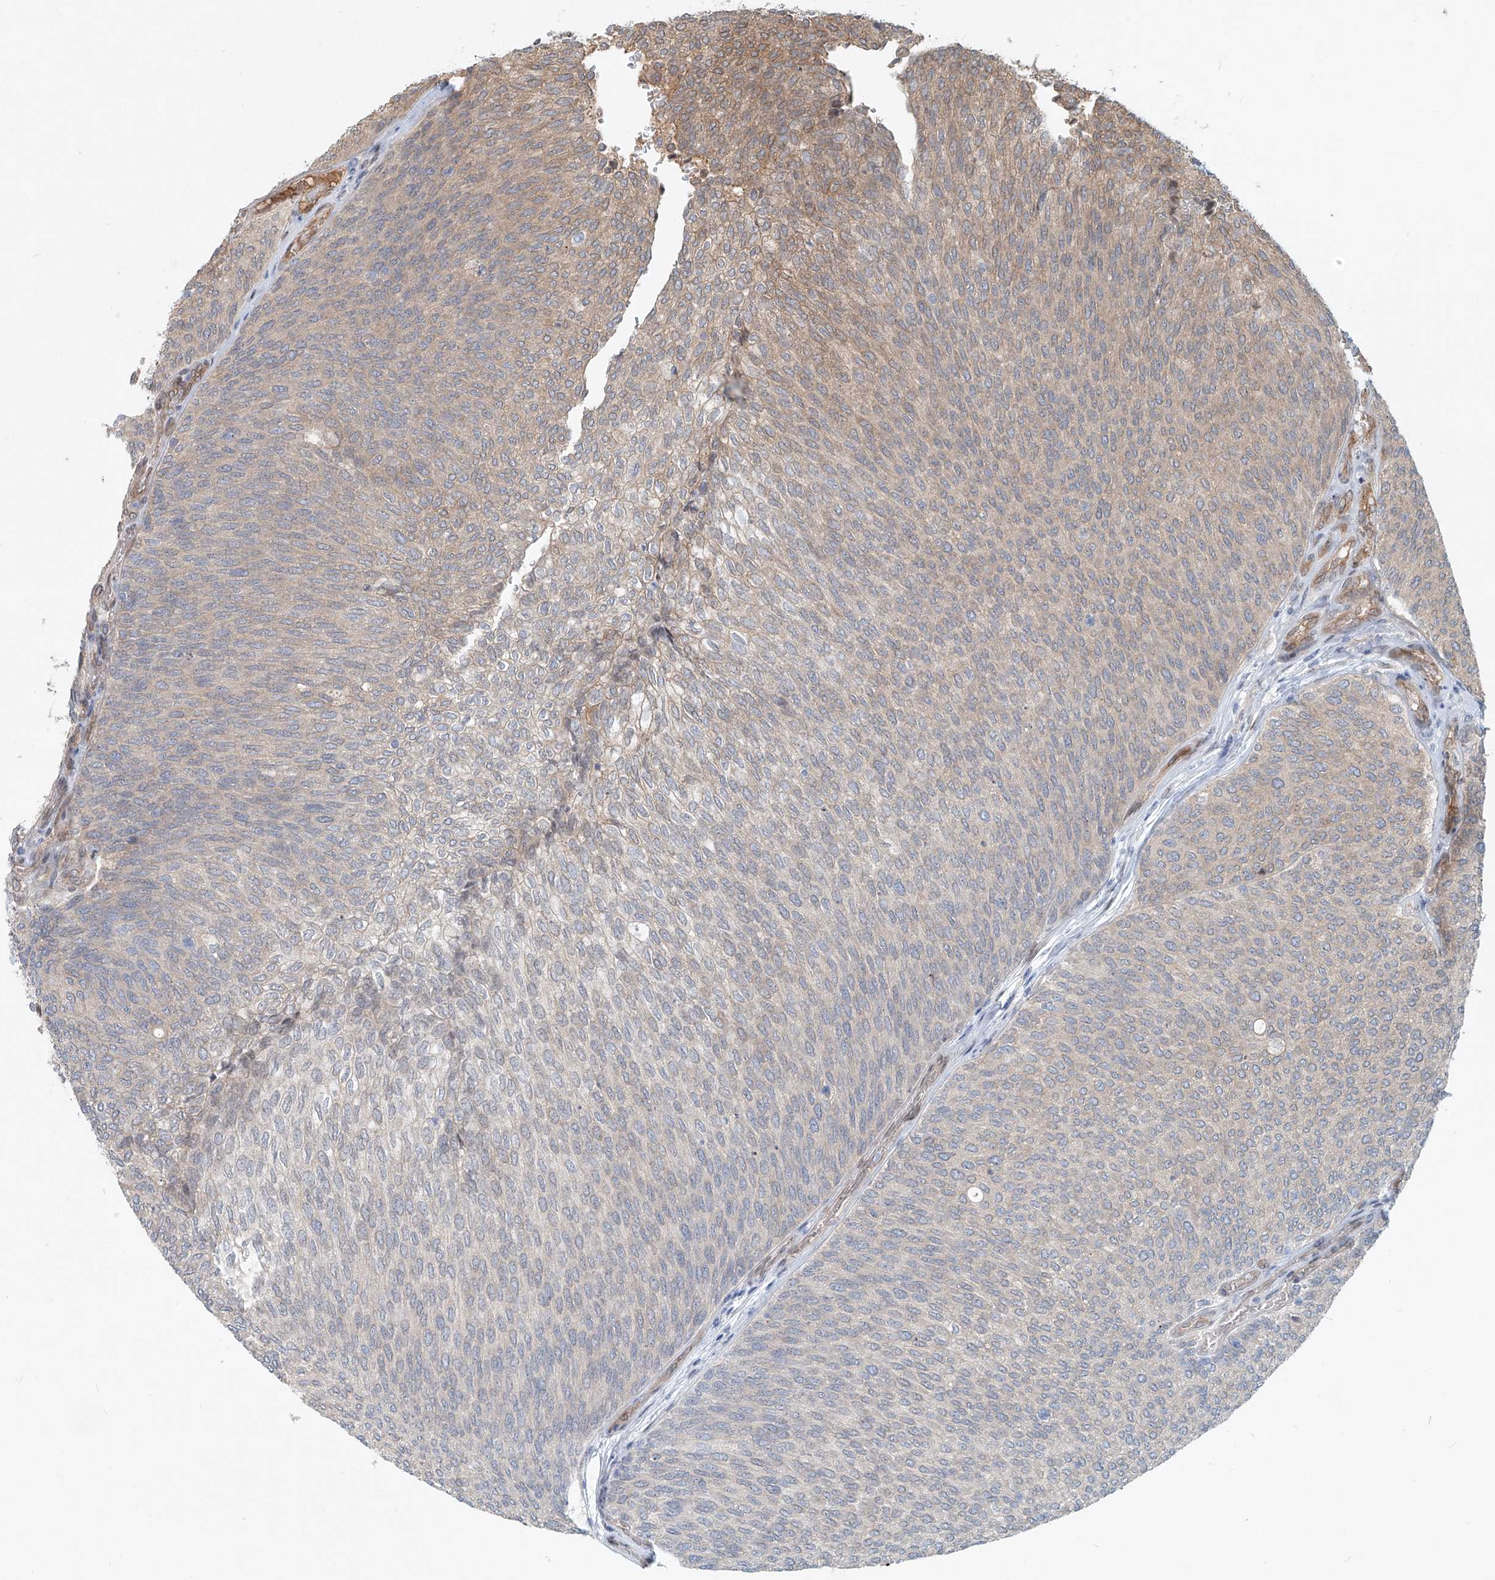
{"staining": {"intensity": "weak", "quantity": "<25%", "location": "cytoplasmic/membranous"}, "tissue": "urothelial cancer", "cell_type": "Tumor cells", "image_type": "cancer", "snomed": [{"axis": "morphology", "description": "Urothelial carcinoma, Low grade"}, {"axis": "topography", "description": "Urinary bladder"}], "caption": "Immunohistochemistry histopathology image of human urothelial cancer stained for a protein (brown), which shows no staining in tumor cells.", "gene": "SASH1", "patient": {"sex": "female", "age": 79}}